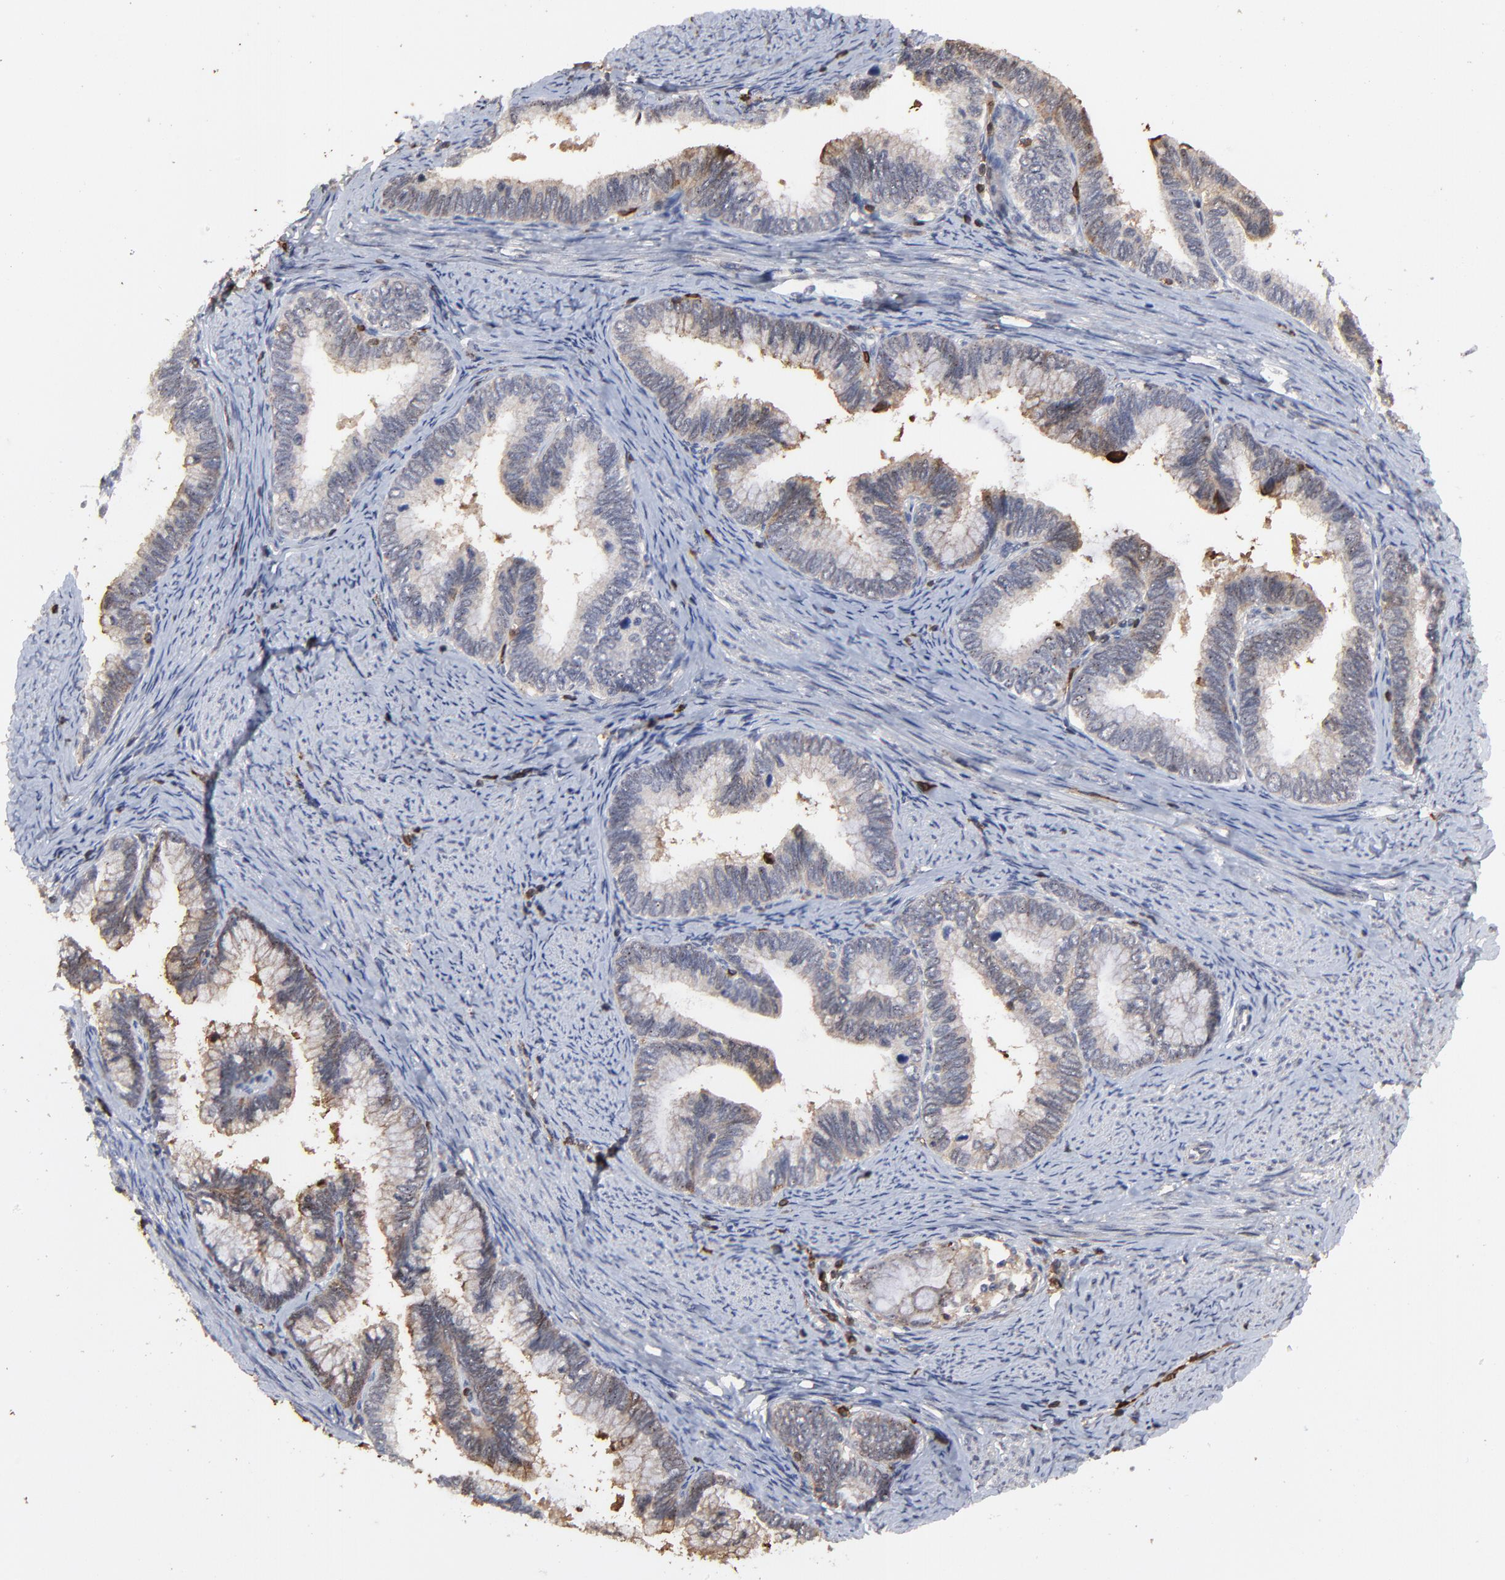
{"staining": {"intensity": "weak", "quantity": "<25%", "location": "cytoplasmic/membranous"}, "tissue": "cervical cancer", "cell_type": "Tumor cells", "image_type": "cancer", "snomed": [{"axis": "morphology", "description": "Adenocarcinoma, NOS"}, {"axis": "topography", "description": "Cervix"}], "caption": "The photomicrograph reveals no staining of tumor cells in cervical cancer (adenocarcinoma).", "gene": "SLC6A14", "patient": {"sex": "female", "age": 49}}